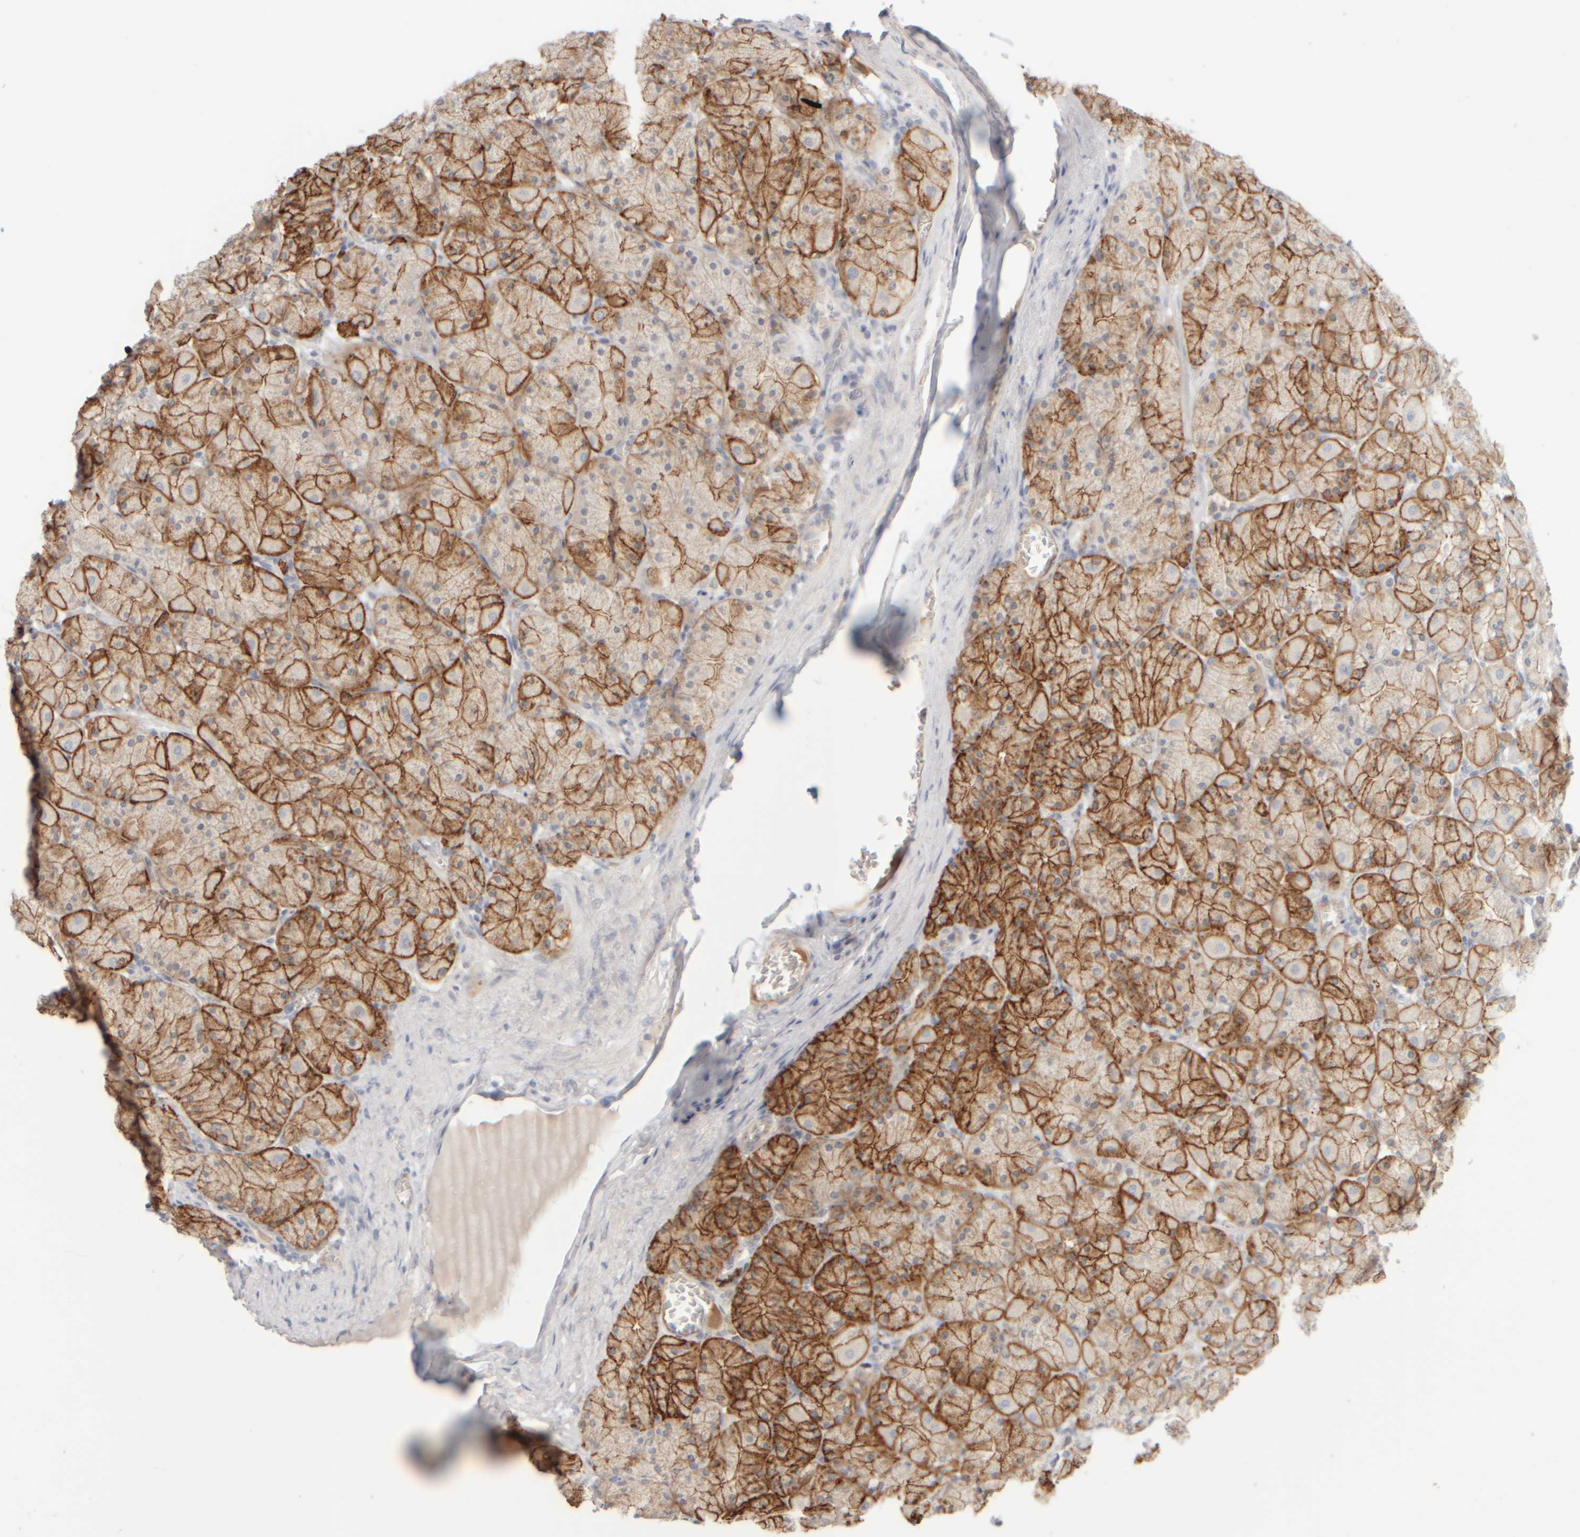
{"staining": {"intensity": "moderate", "quantity": ">75%", "location": "cytoplasmic/membranous"}, "tissue": "stomach", "cell_type": "Glandular cells", "image_type": "normal", "snomed": [{"axis": "morphology", "description": "Normal tissue, NOS"}, {"axis": "topography", "description": "Stomach, upper"}], "caption": "Glandular cells reveal medium levels of moderate cytoplasmic/membranous staining in about >75% of cells in unremarkable human stomach.", "gene": "GOPC", "patient": {"sex": "female", "age": 56}}